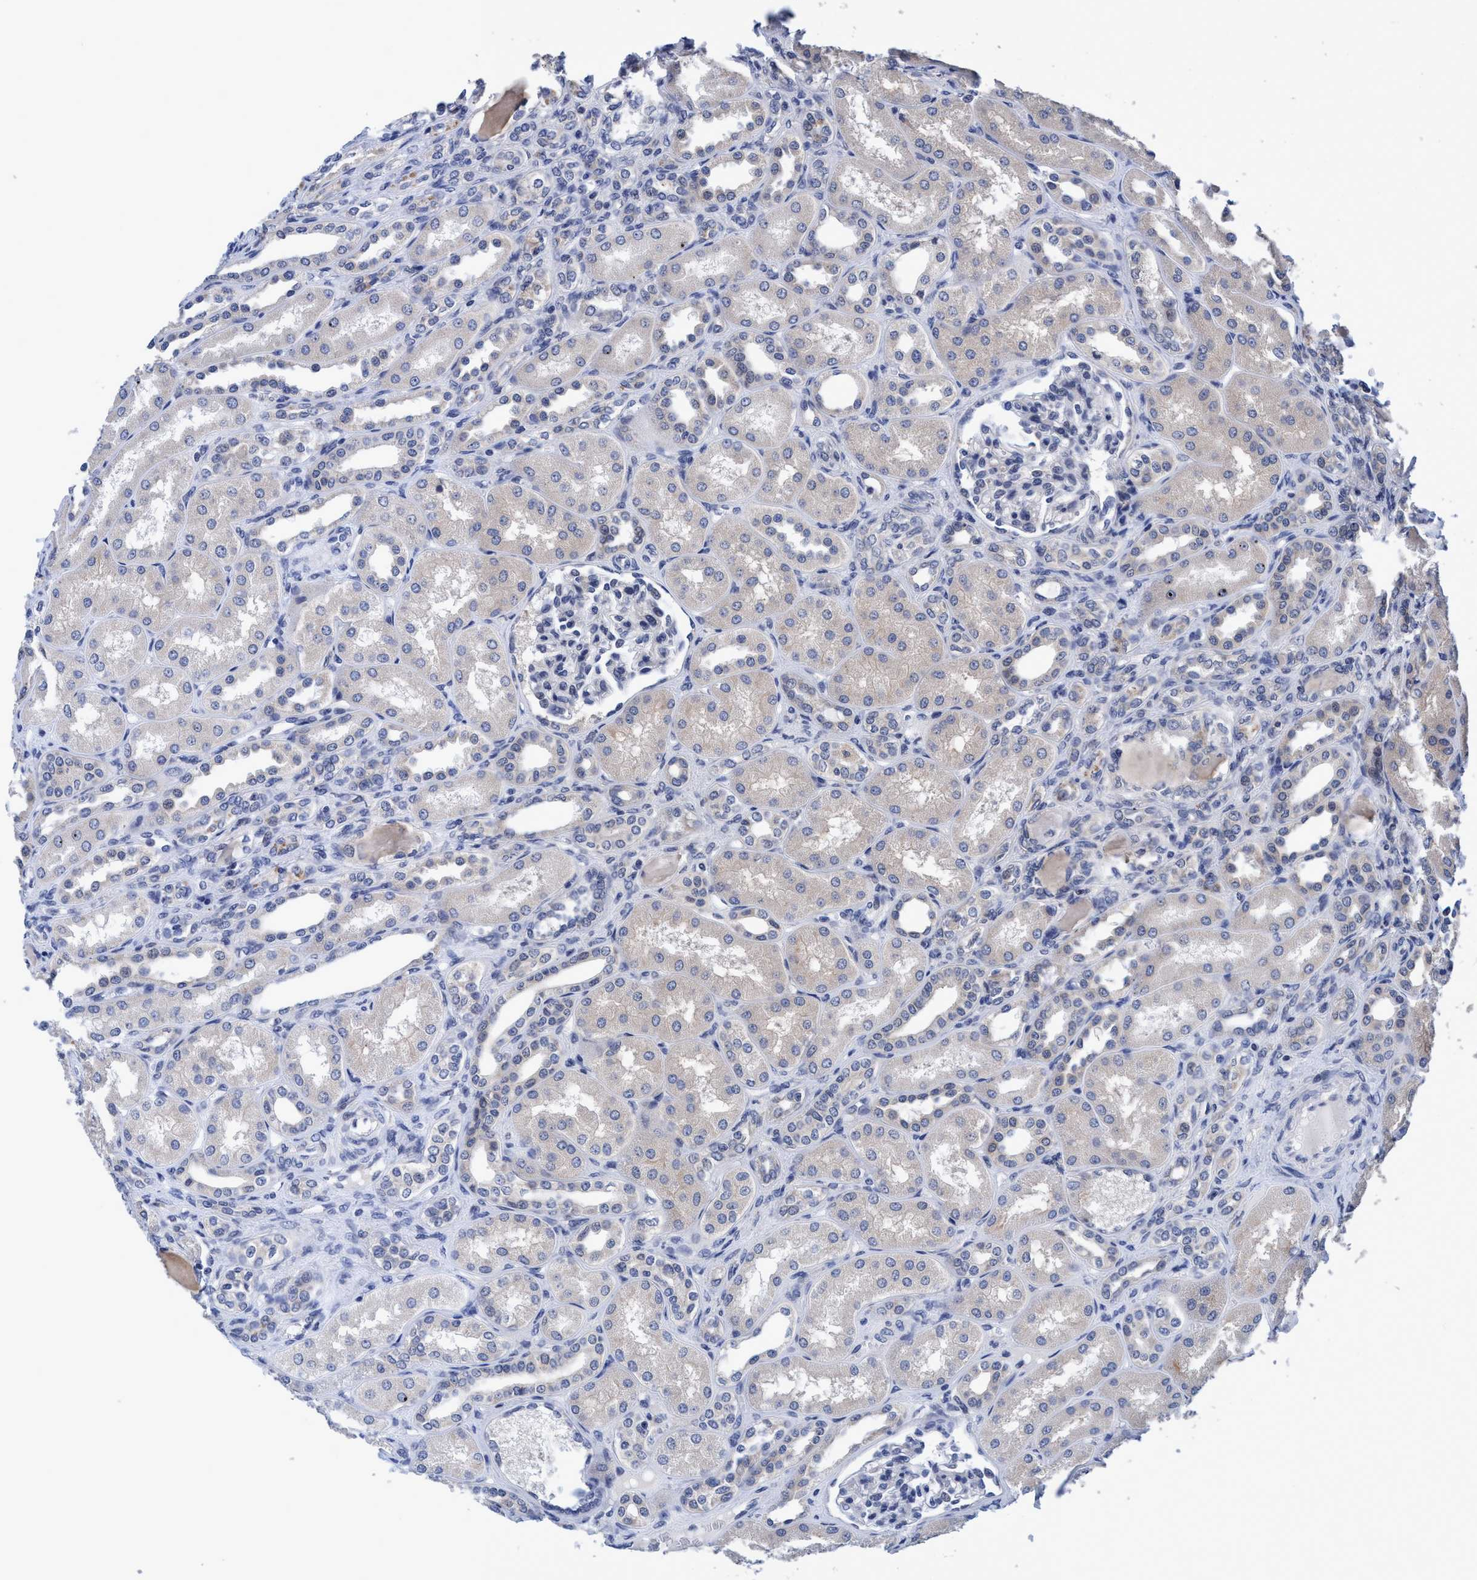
{"staining": {"intensity": "negative", "quantity": "none", "location": "none"}, "tissue": "kidney", "cell_type": "Cells in glomeruli", "image_type": "normal", "snomed": [{"axis": "morphology", "description": "Normal tissue, NOS"}, {"axis": "topography", "description": "Kidney"}], "caption": "Immunohistochemistry photomicrograph of unremarkable kidney: human kidney stained with DAB (3,3'-diaminobenzidine) shows no significant protein expression in cells in glomeruli.", "gene": "CALCOCO2", "patient": {"sex": "male", "age": 7}}